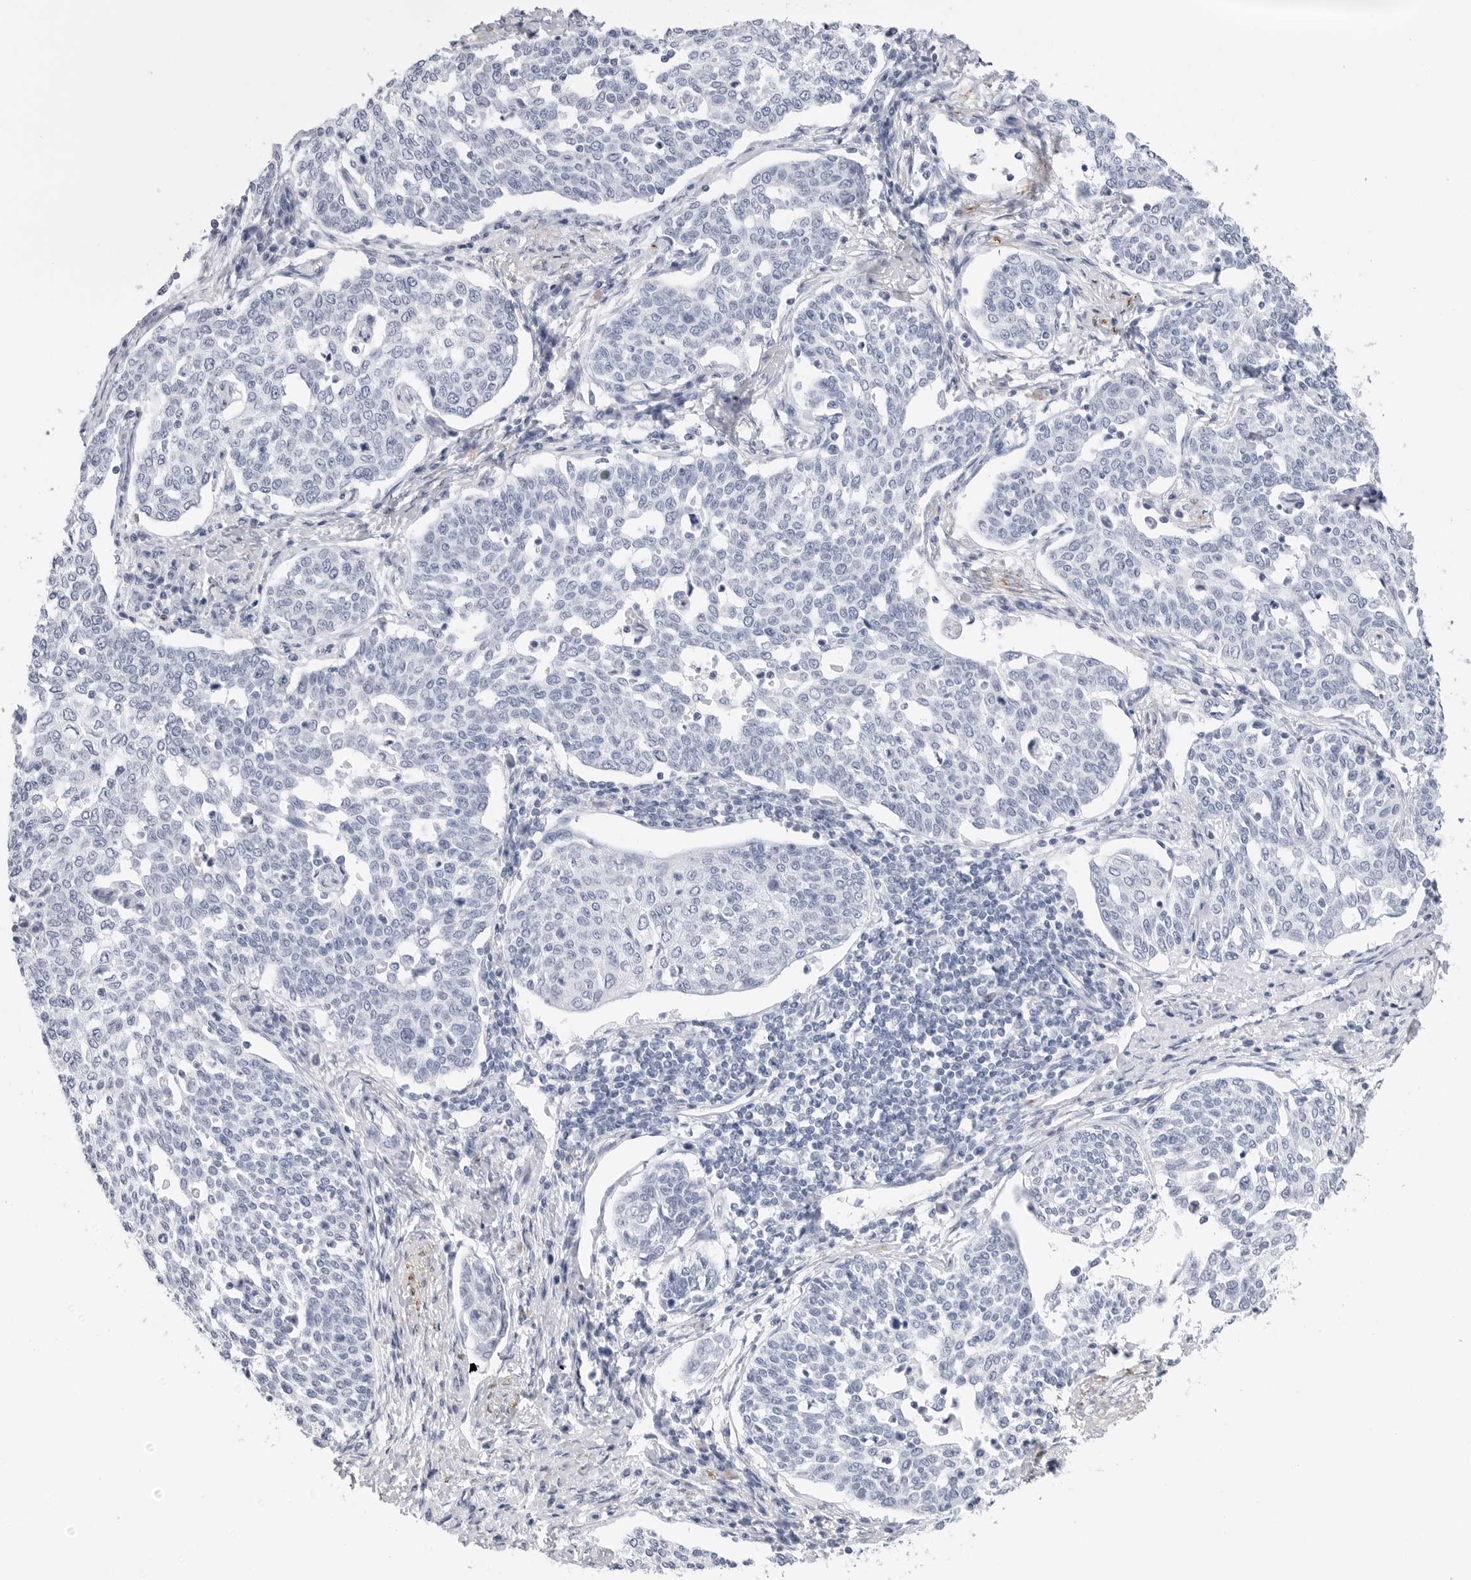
{"staining": {"intensity": "negative", "quantity": "none", "location": "none"}, "tissue": "cervical cancer", "cell_type": "Tumor cells", "image_type": "cancer", "snomed": [{"axis": "morphology", "description": "Squamous cell carcinoma, NOS"}, {"axis": "topography", "description": "Cervix"}], "caption": "Protein analysis of cervical cancer (squamous cell carcinoma) reveals no significant positivity in tumor cells.", "gene": "HSPB7", "patient": {"sex": "female", "age": 34}}